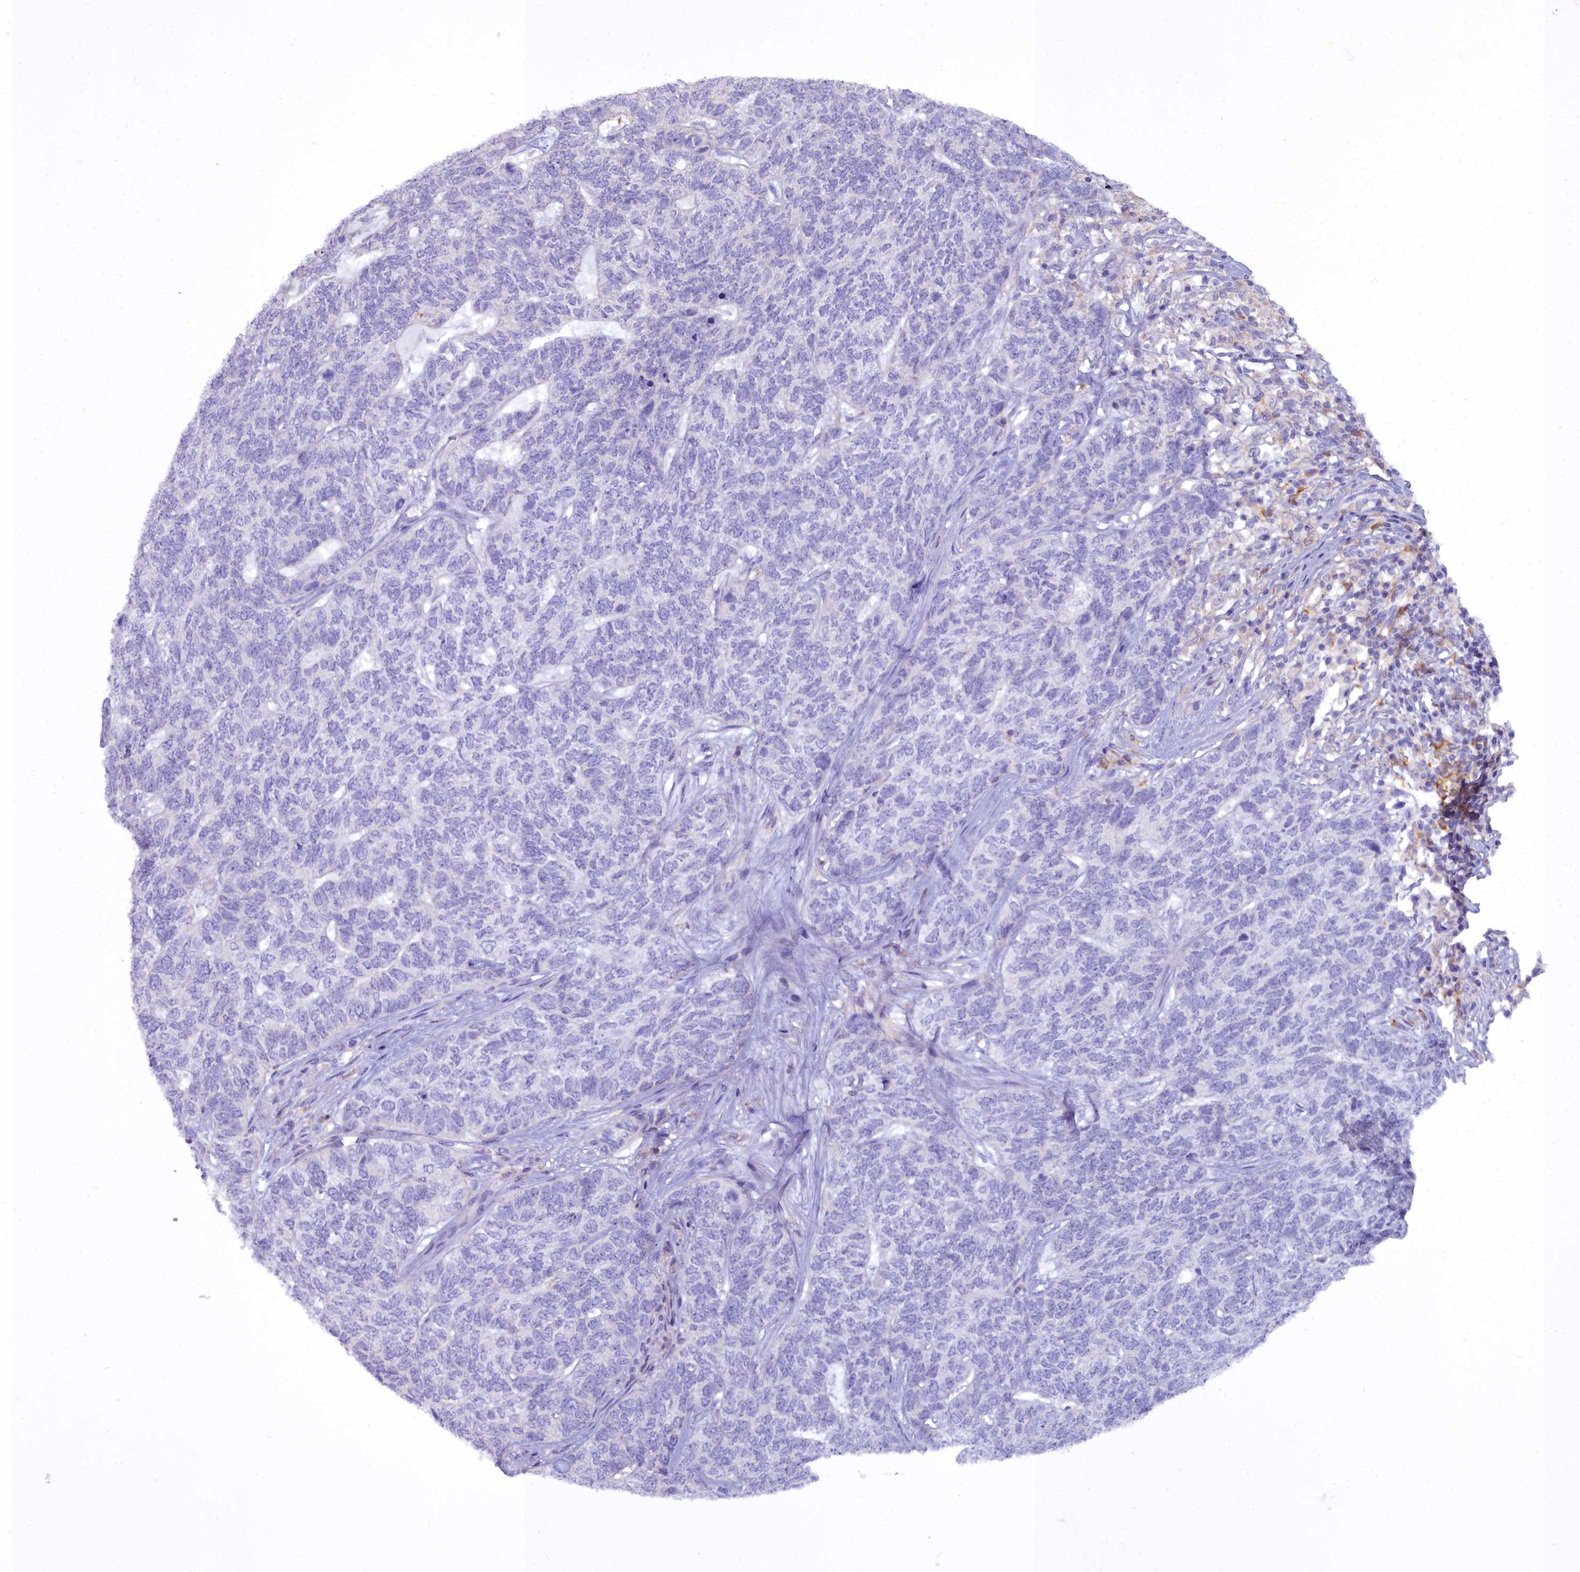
{"staining": {"intensity": "negative", "quantity": "none", "location": "none"}, "tissue": "skin cancer", "cell_type": "Tumor cells", "image_type": "cancer", "snomed": [{"axis": "morphology", "description": "Basal cell carcinoma"}, {"axis": "topography", "description": "Skin"}], "caption": "Immunohistochemical staining of skin cancer displays no significant staining in tumor cells. (DAB immunohistochemistry (IHC) with hematoxylin counter stain).", "gene": "BLNK", "patient": {"sex": "female", "age": 65}}